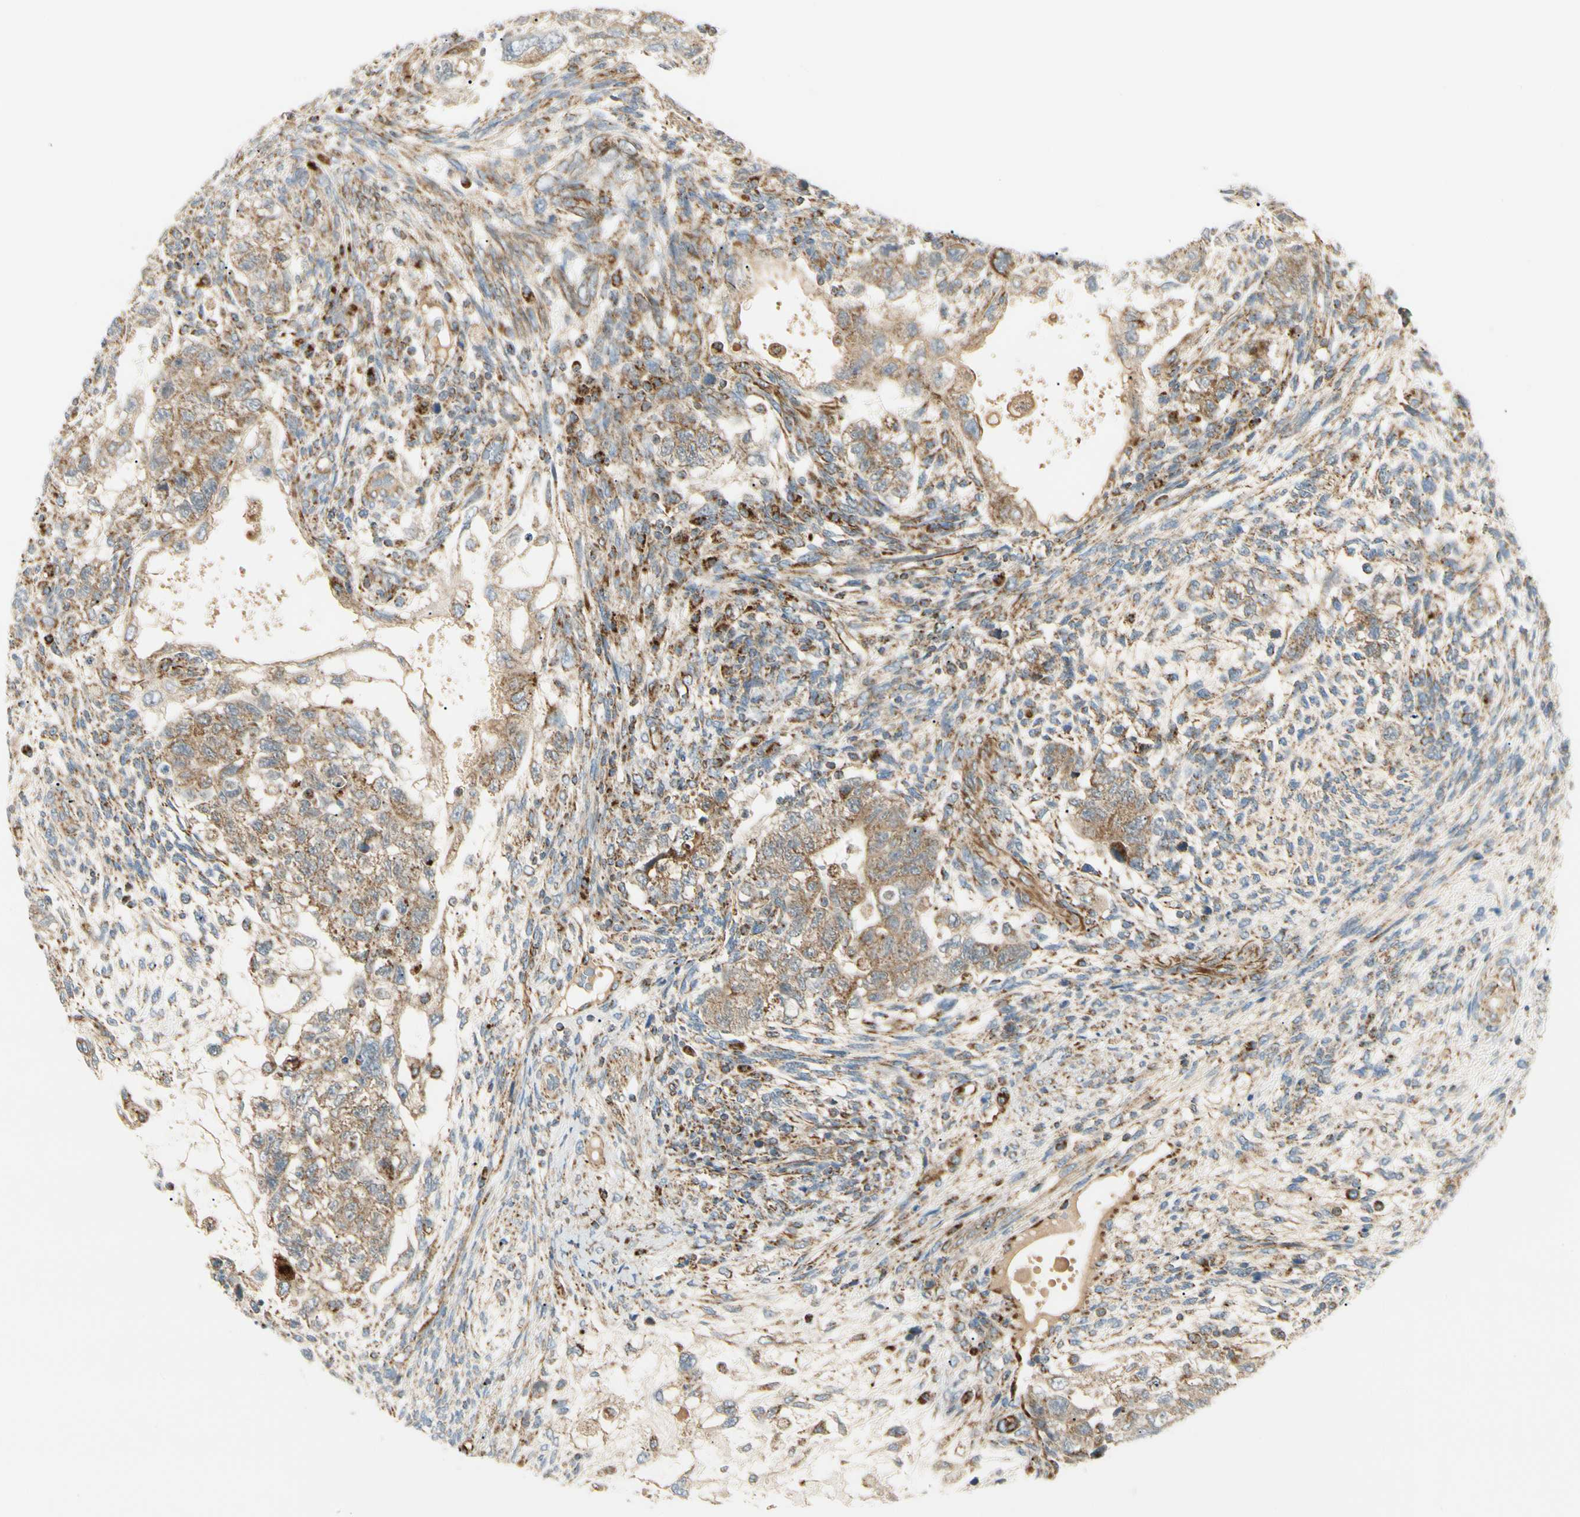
{"staining": {"intensity": "moderate", "quantity": ">75%", "location": "cytoplasmic/membranous"}, "tissue": "testis cancer", "cell_type": "Tumor cells", "image_type": "cancer", "snomed": [{"axis": "morphology", "description": "Normal tissue, NOS"}, {"axis": "morphology", "description": "Carcinoma, Embryonal, NOS"}, {"axis": "topography", "description": "Testis"}], "caption": "This is a histology image of immunohistochemistry staining of testis cancer, which shows moderate staining in the cytoplasmic/membranous of tumor cells.", "gene": "TBC1D10A", "patient": {"sex": "male", "age": 36}}